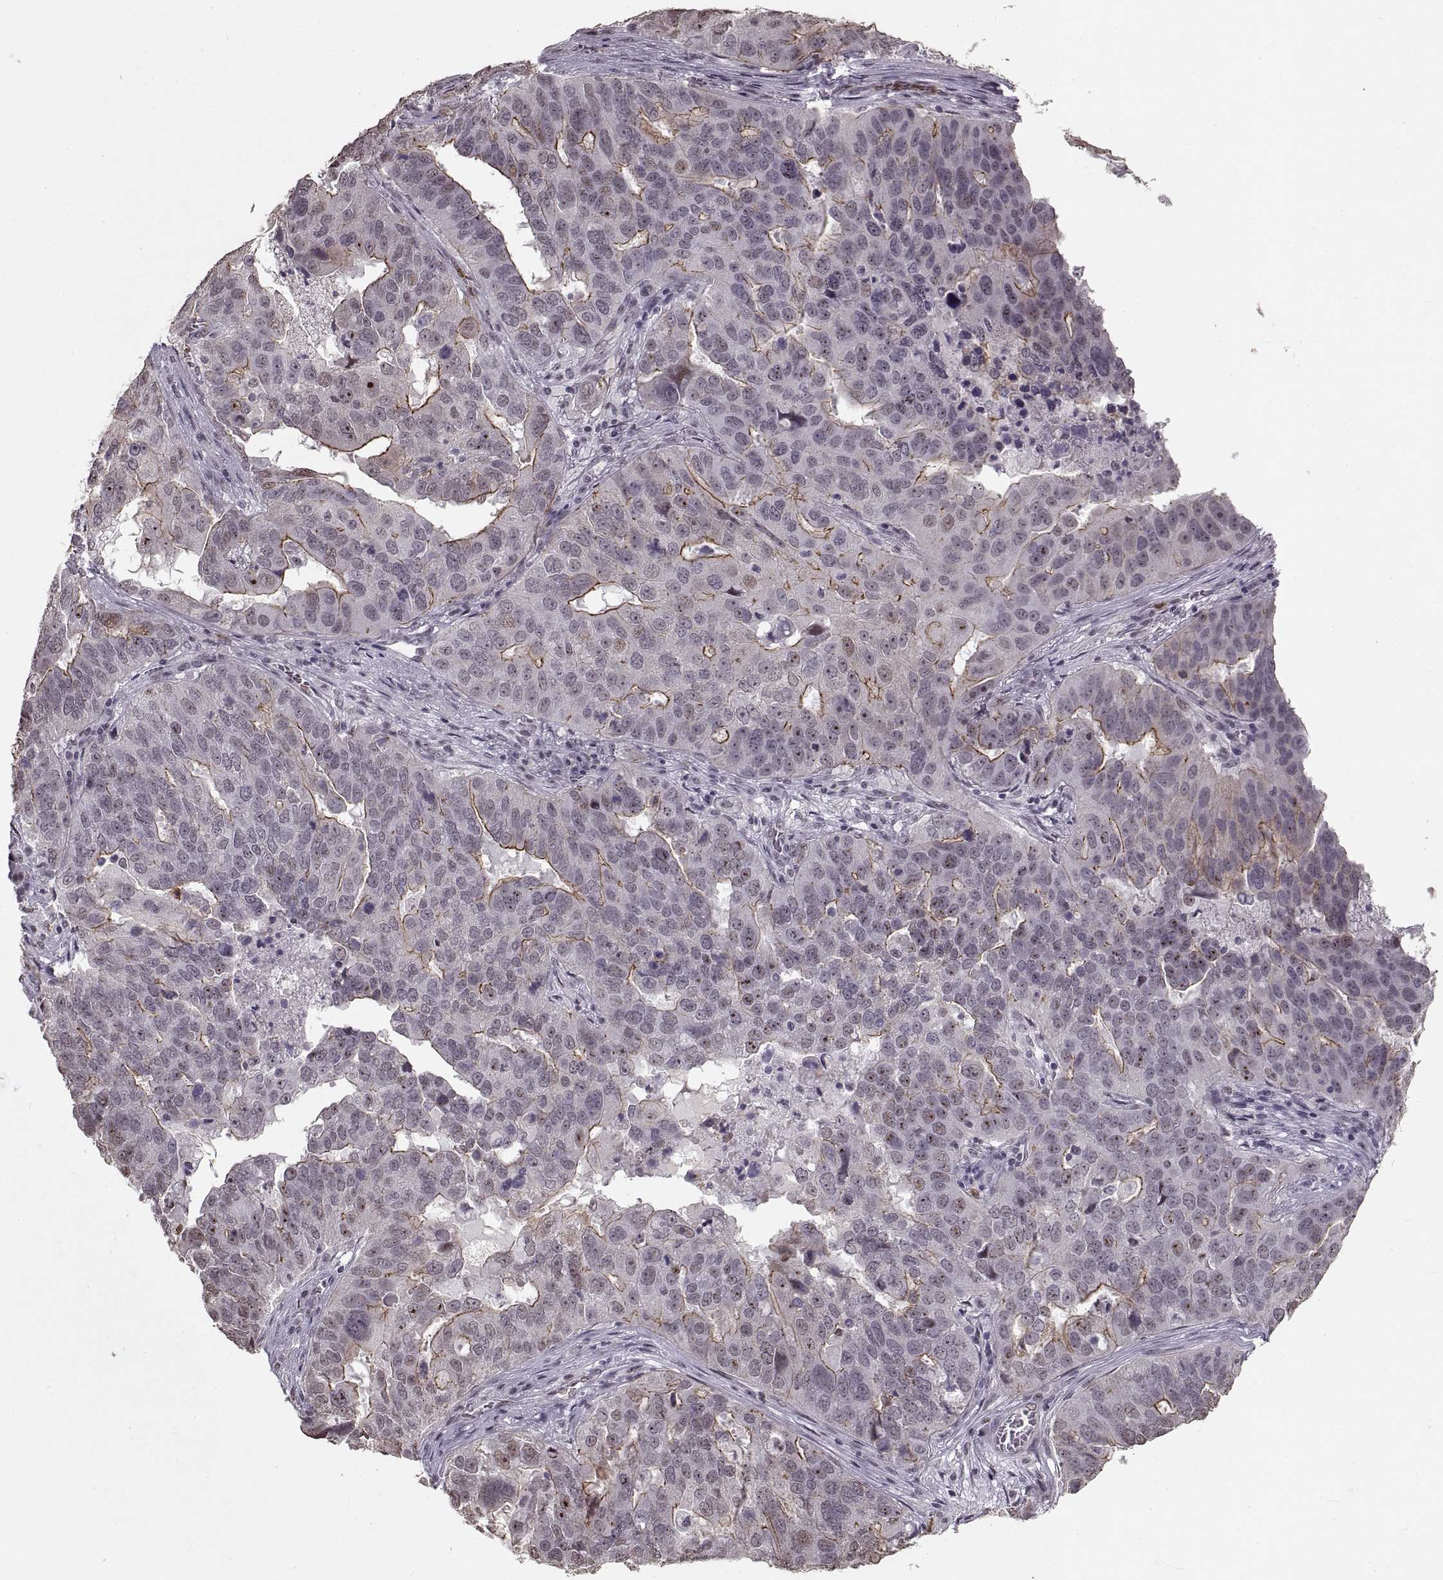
{"staining": {"intensity": "moderate", "quantity": "25%-75%", "location": "cytoplasmic/membranous"}, "tissue": "ovarian cancer", "cell_type": "Tumor cells", "image_type": "cancer", "snomed": [{"axis": "morphology", "description": "Carcinoma, endometroid"}, {"axis": "topography", "description": "Soft tissue"}, {"axis": "topography", "description": "Ovary"}], "caption": "Immunohistochemistry of human ovarian endometroid carcinoma demonstrates medium levels of moderate cytoplasmic/membranous expression in approximately 25%-75% of tumor cells. (brown staining indicates protein expression, while blue staining denotes nuclei).", "gene": "PALS1", "patient": {"sex": "female", "age": 52}}